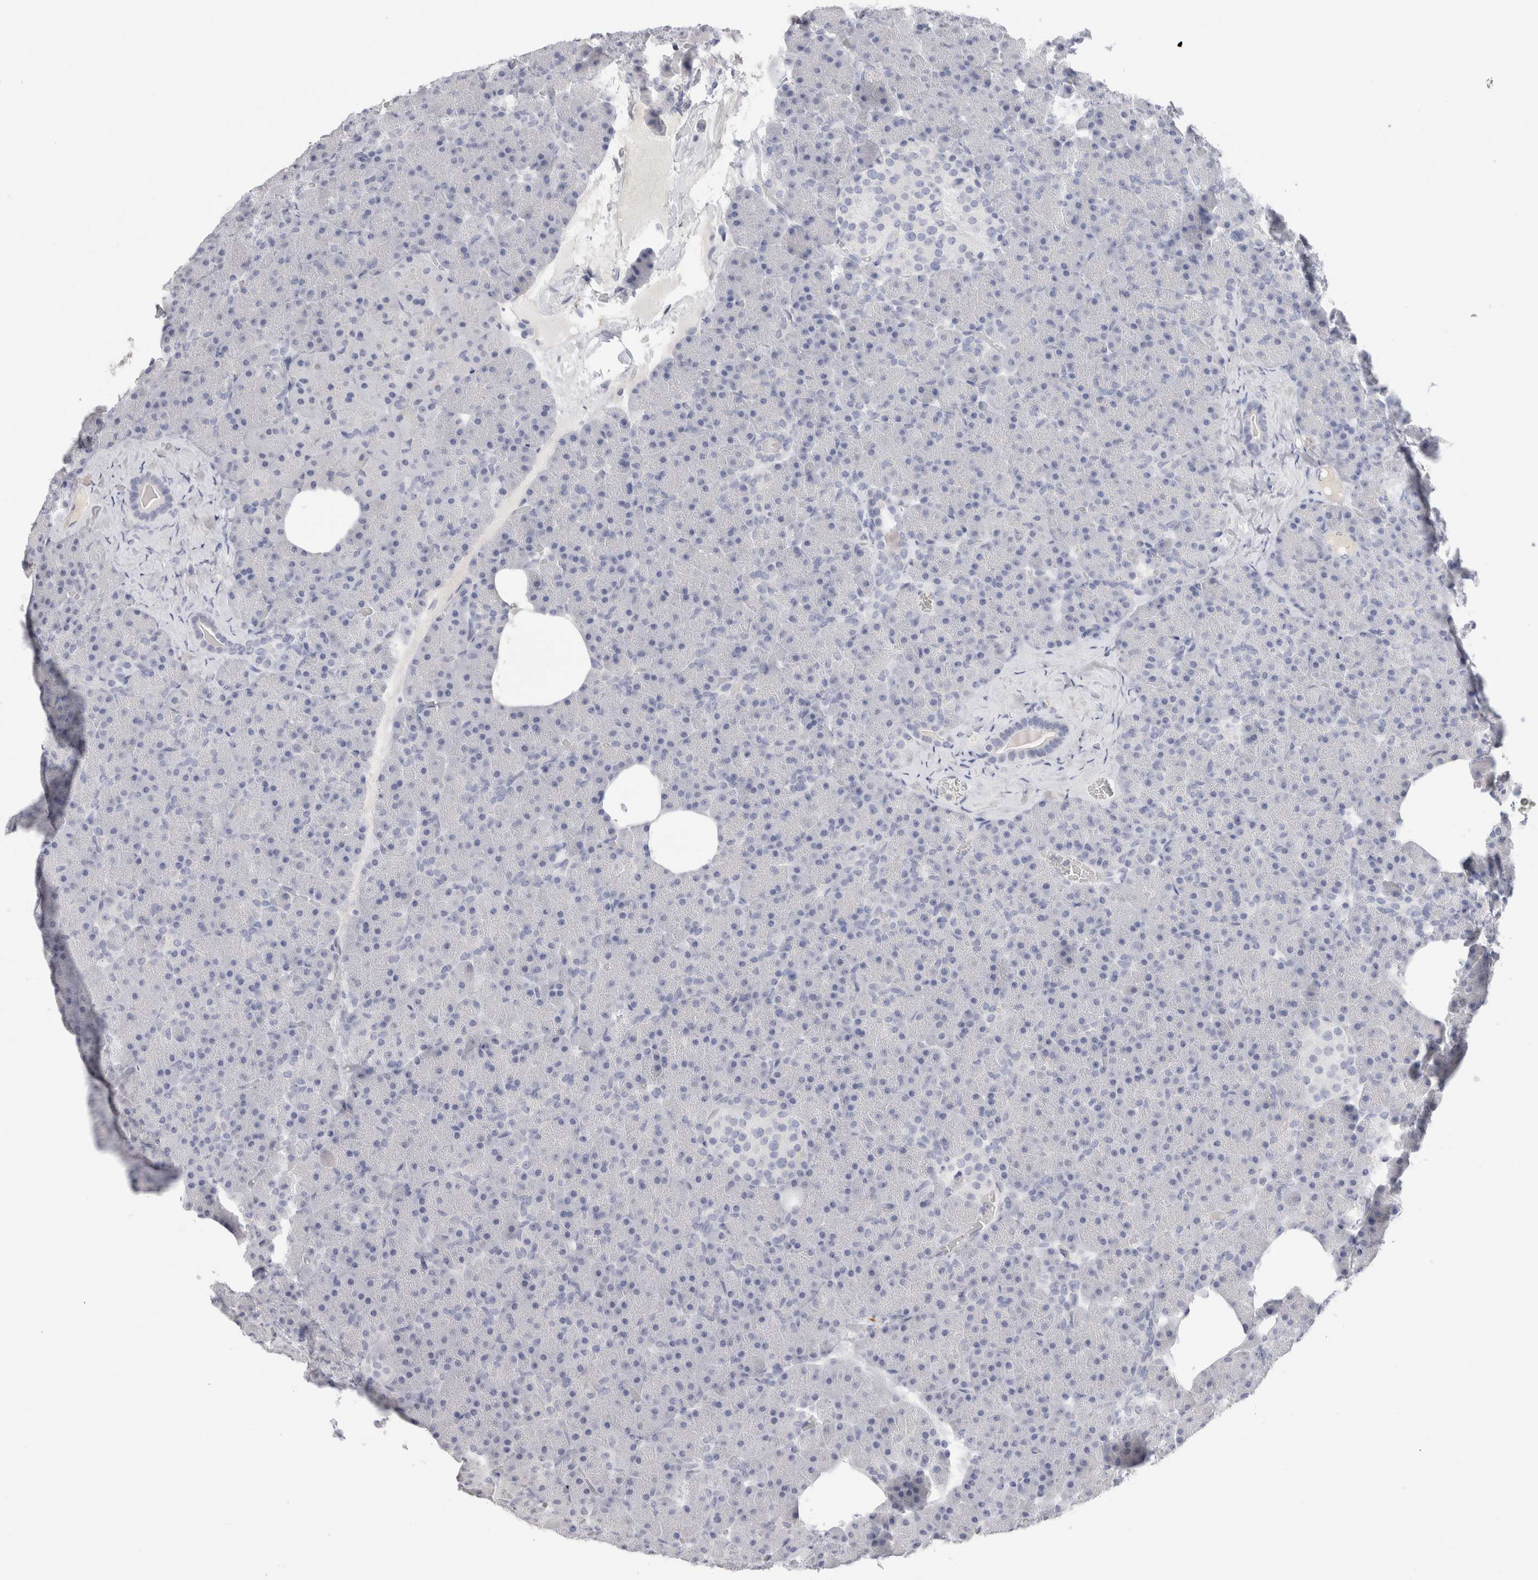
{"staining": {"intensity": "negative", "quantity": "none", "location": "none"}, "tissue": "pancreas", "cell_type": "Exocrine glandular cells", "image_type": "normal", "snomed": [{"axis": "morphology", "description": "Normal tissue, NOS"}, {"axis": "morphology", "description": "Carcinoid, malignant, NOS"}, {"axis": "topography", "description": "Pancreas"}], "caption": "Exocrine glandular cells show no significant protein staining in normal pancreas. The staining is performed using DAB (3,3'-diaminobenzidine) brown chromogen with nuclei counter-stained in using hematoxylin.", "gene": "CD38", "patient": {"sex": "female", "age": 35}}